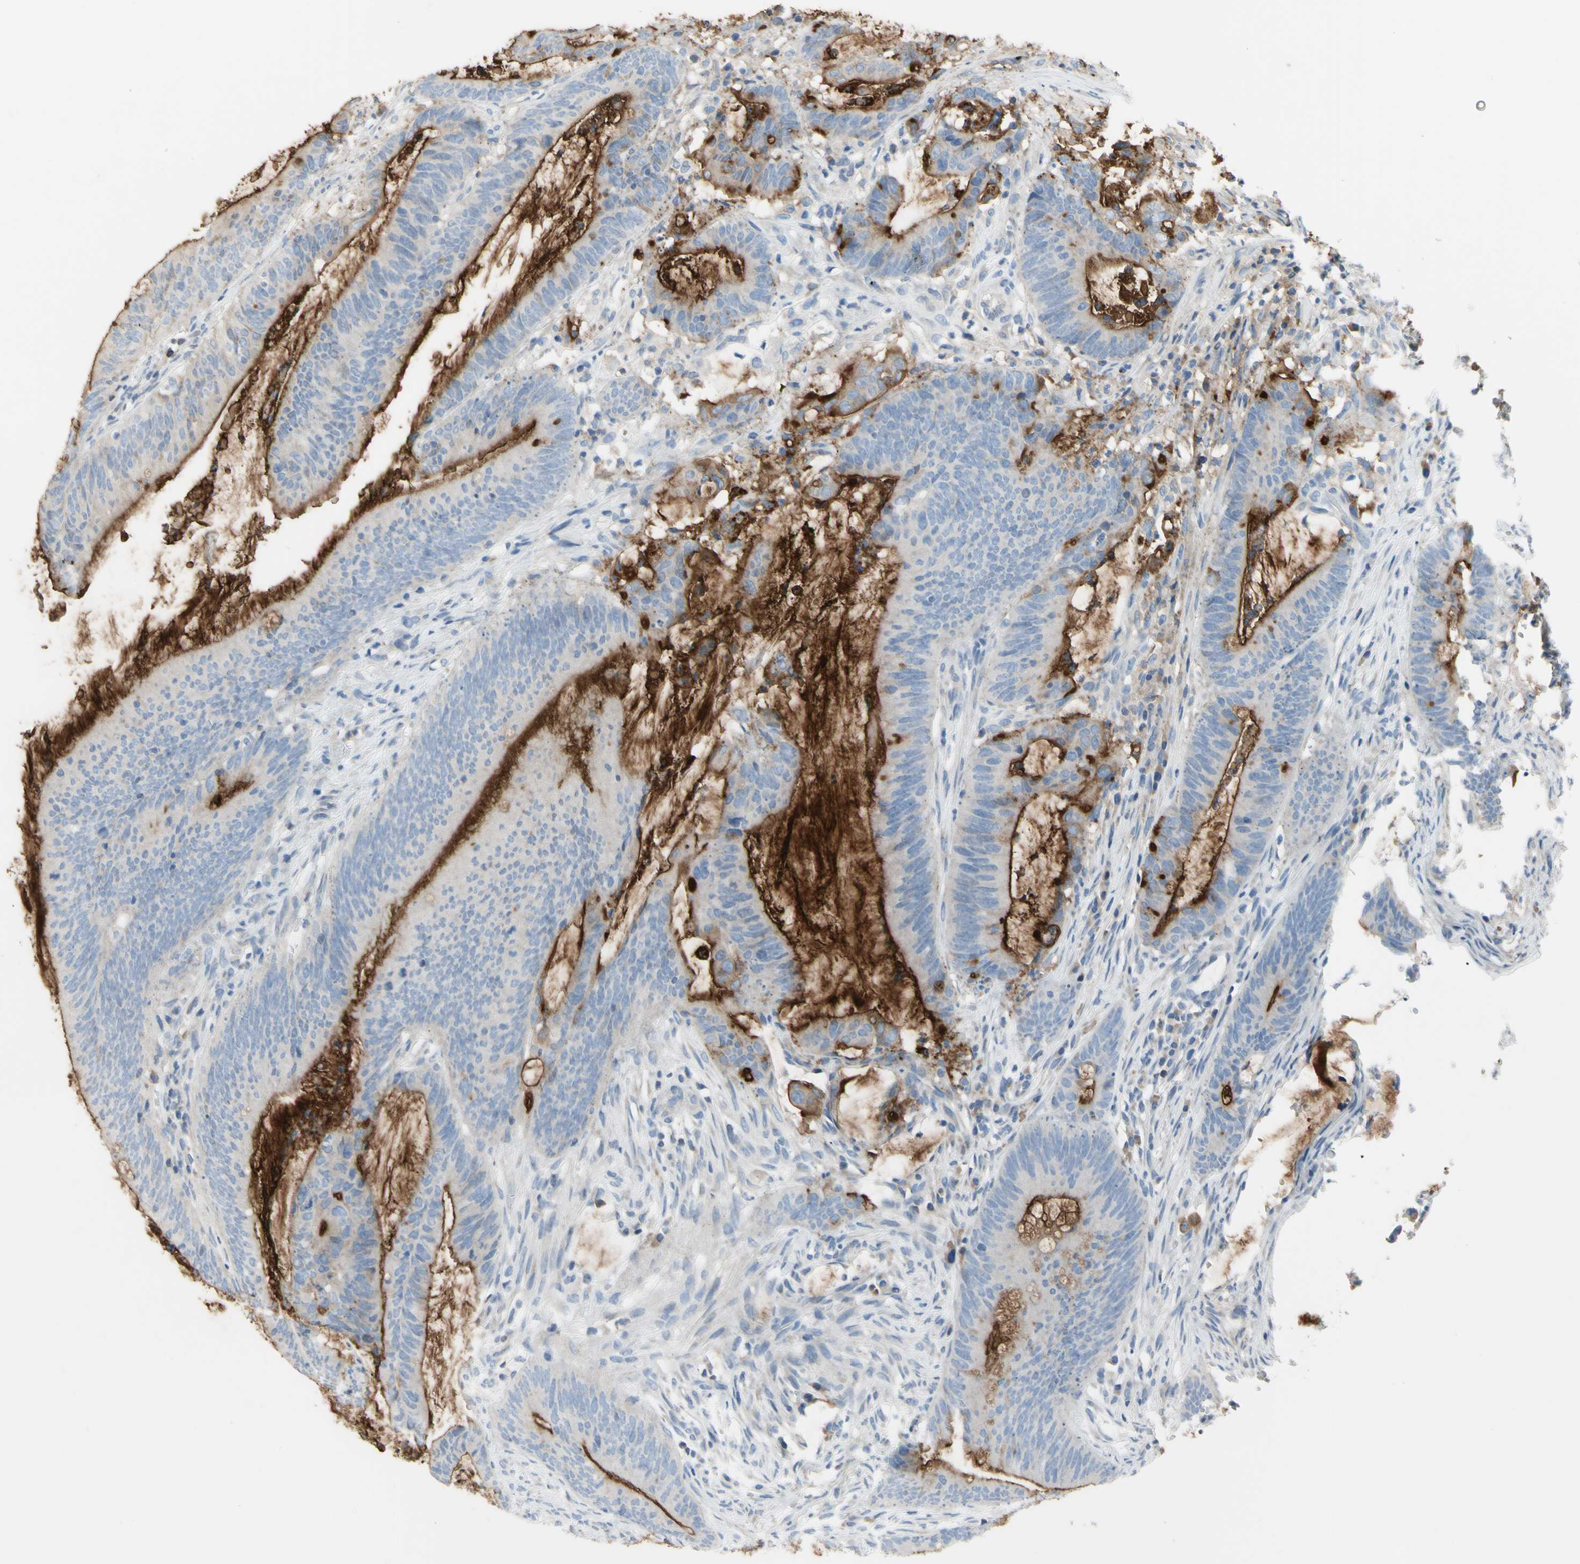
{"staining": {"intensity": "moderate", "quantity": ">75%", "location": "cytoplasmic/membranous"}, "tissue": "colorectal cancer", "cell_type": "Tumor cells", "image_type": "cancer", "snomed": [{"axis": "morphology", "description": "Adenocarcinoma, NOS"}, {"axis": "topography", "description": "Rectum"}], "caption": "Immunohistochemistry (IHC) micrograph of human colorectal cancer (adenocarcinoma) stained for a protein (brown), which shows medium levels of moderate cytoplasmic/membranous staining in about >75% of tumor cells.", "gene": "MUC1", "patient": {"sex": "female", "age": 66}}